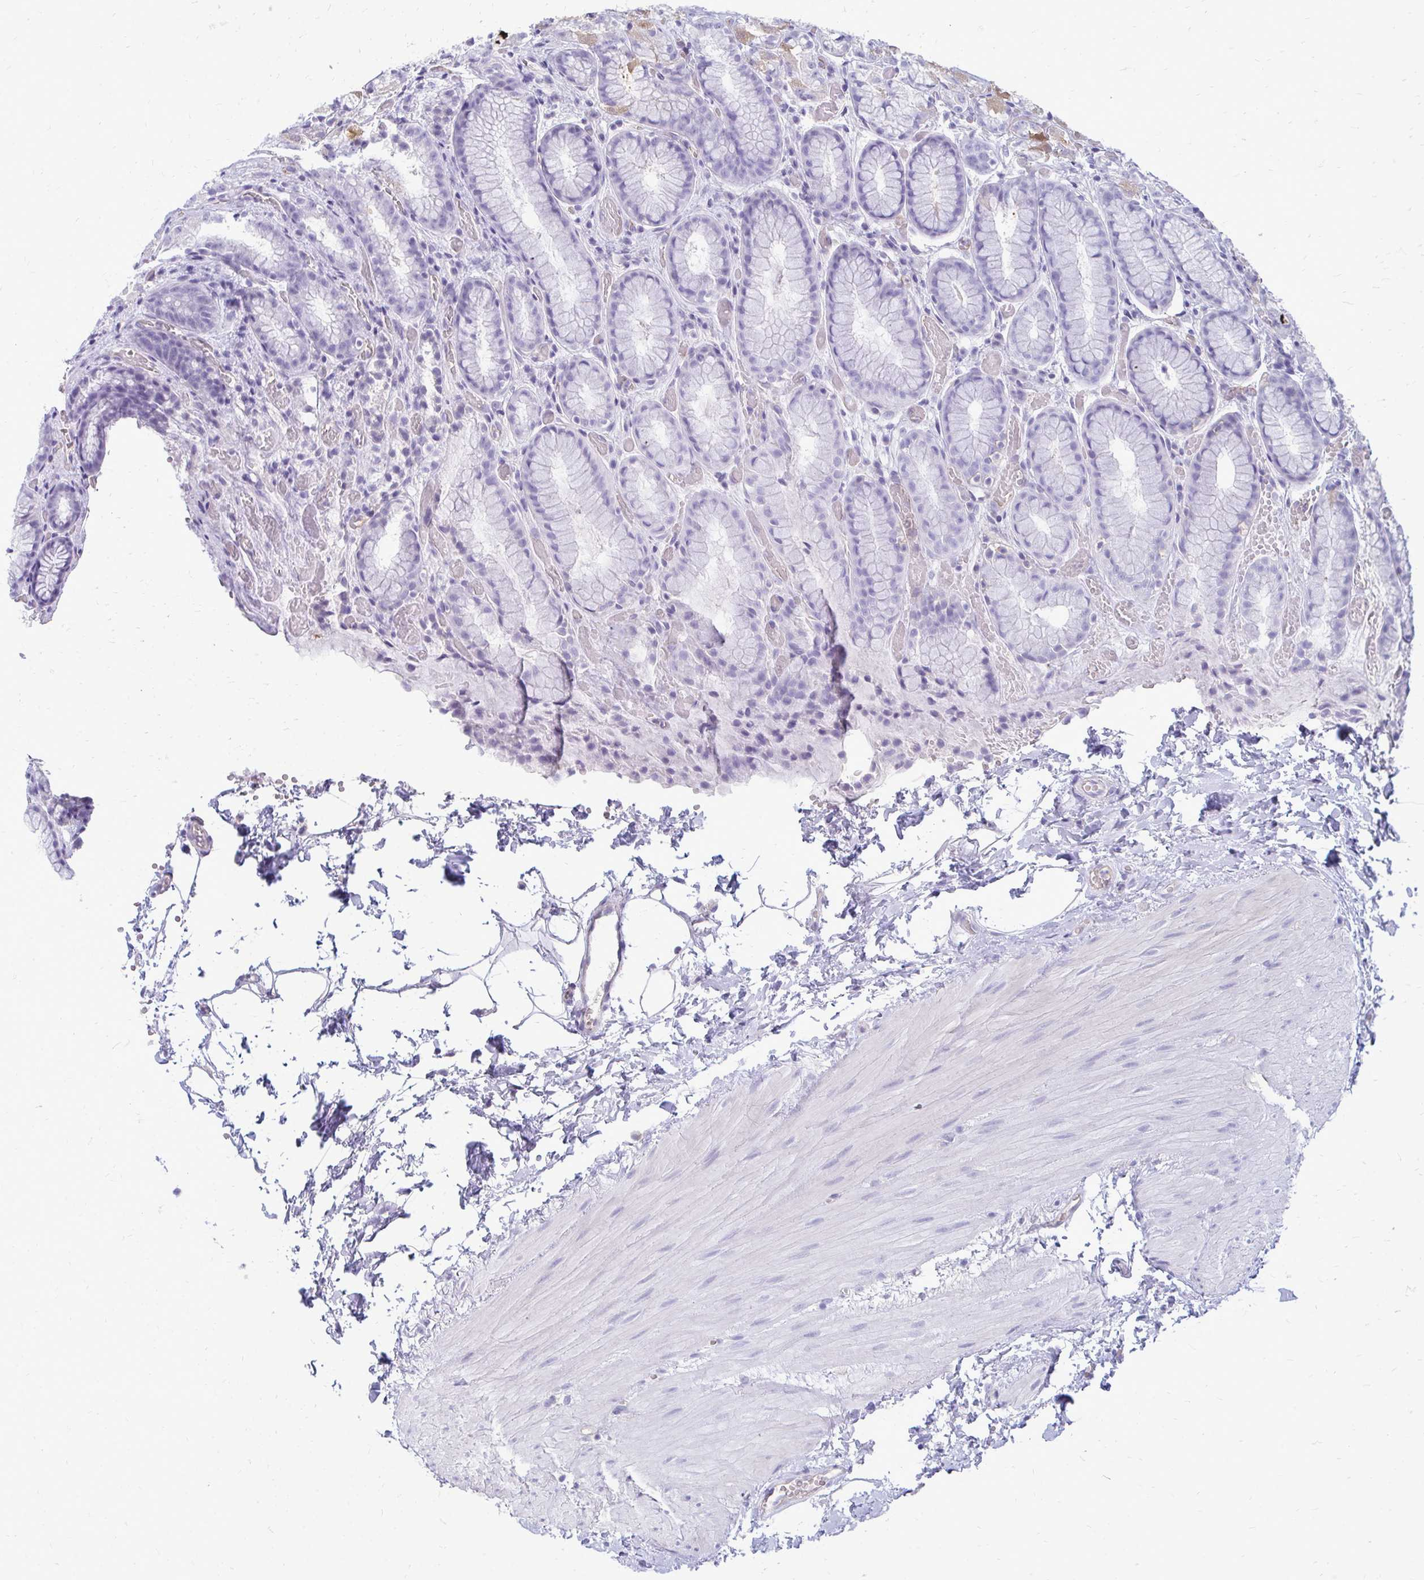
{"staining": {"intensity": "moderate", "quantity": "<25%", "location": "cytoplasmic/membranous"}, "tissue": "stomach", "cell_type": "Glandular cells", "image_type": "normal", "snomed": [{"axis": "morphology", "description": "Normal tissue, NOS"}, {"axis": "topography", "description": "Stomach"}], "caption": "Glandular cells show low levels of moderate cytoplasmic/membranous staining in approximately <25% of cells in normal human stomach.", "gene": "FABP3", "patient": {"sex": "male", "age": 70}}